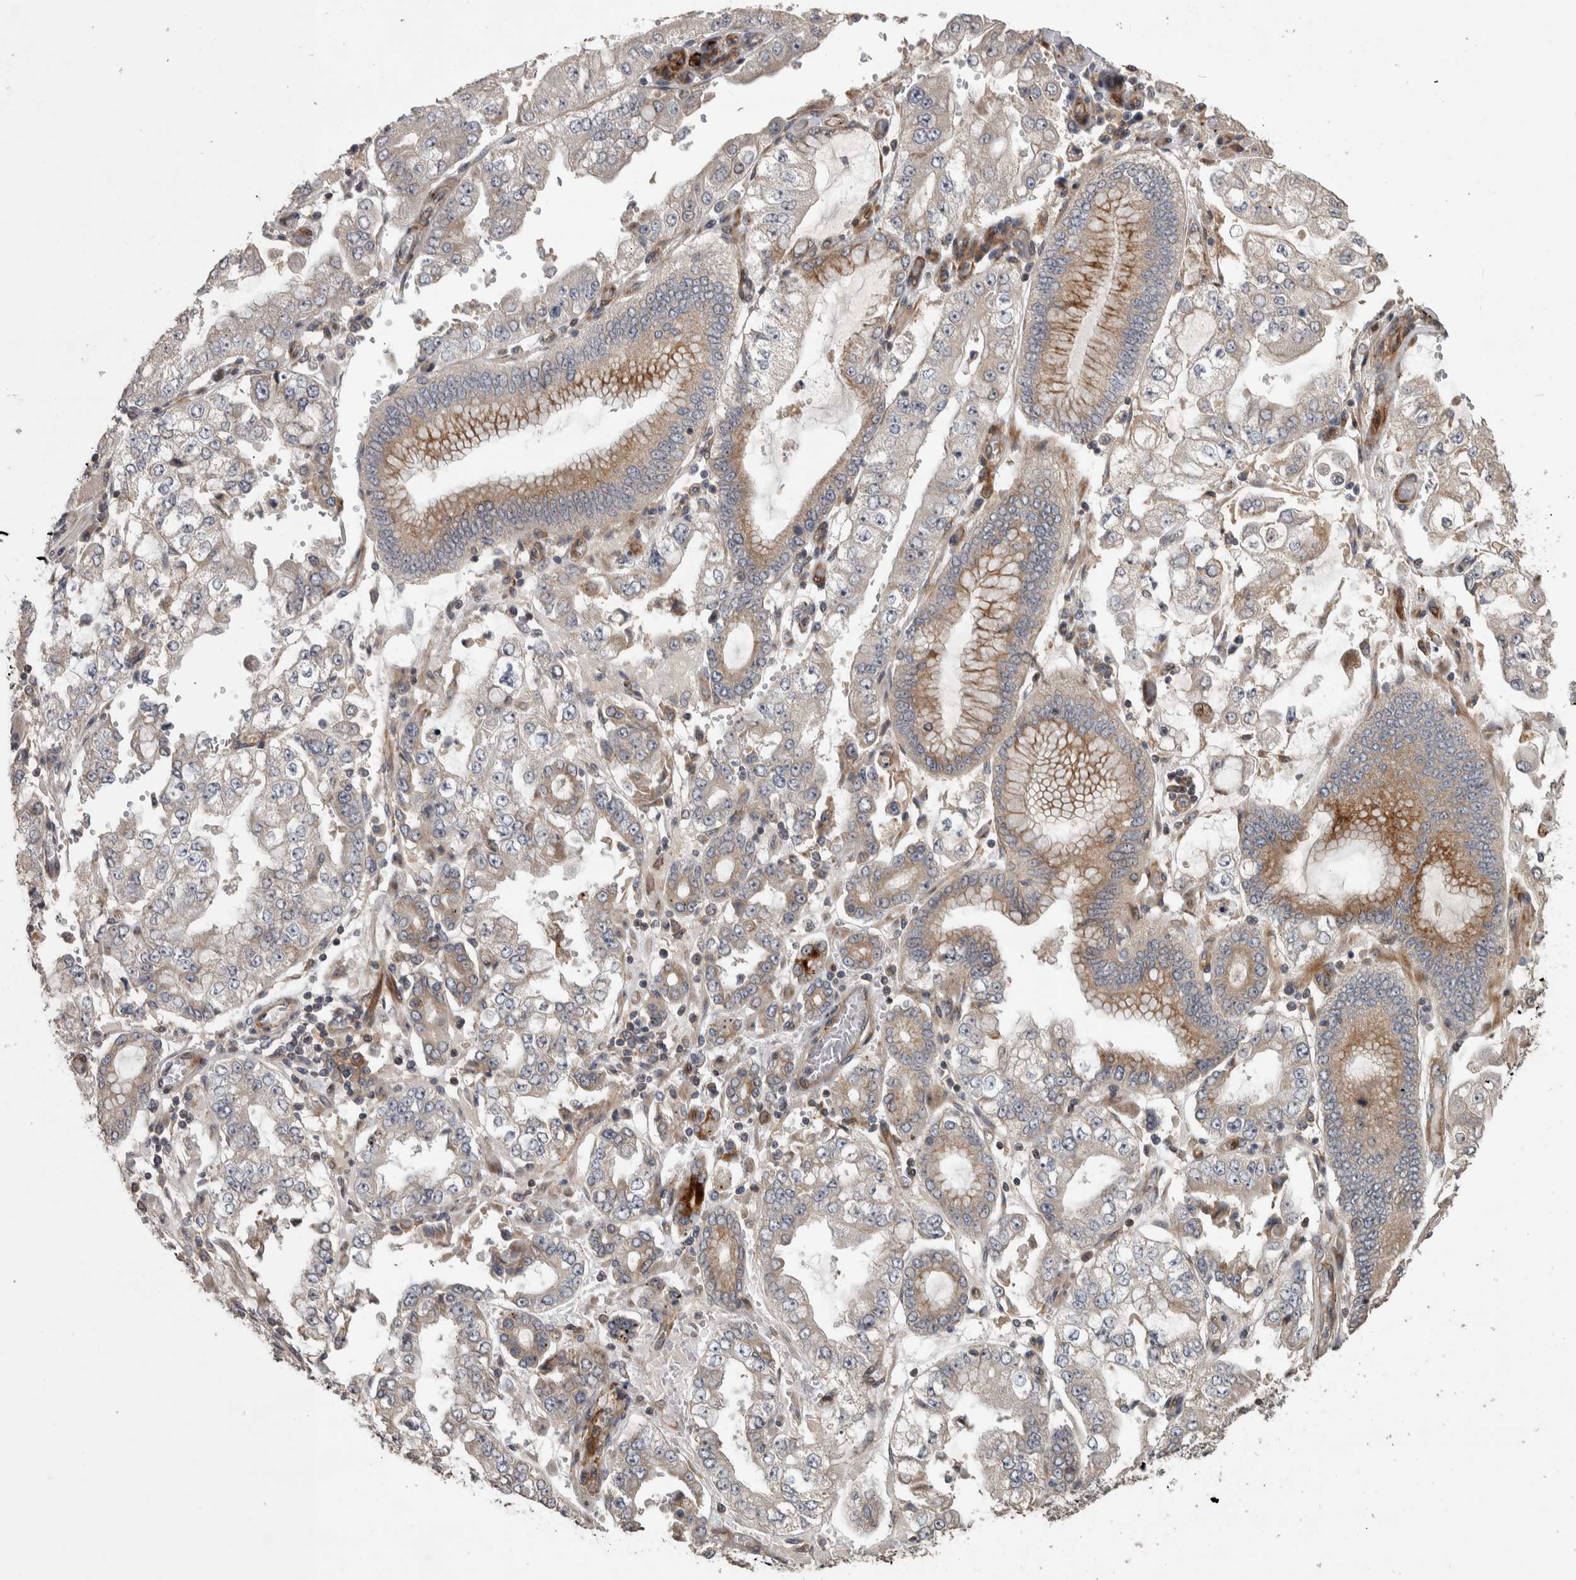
{"staining": {"intensity": "weak", "quantity": "<25%", "location": "cytoplasmic/membranous"}, "tissue": "stomach cancer", "cell_type": "Tumor cells", "image_type": "cancer", "snomed": [{"axis": "morphology", "description": "Adenocarcinoma, NOS"}, {"axis": "topography", "description": "Stomach"}], "caption": "Human stomach cancer stained for a protein using immunohistochemistry displays no staining in tumor cells.", "gene": "ERAL1", "patient": {"sex": "male", "age": 76}}